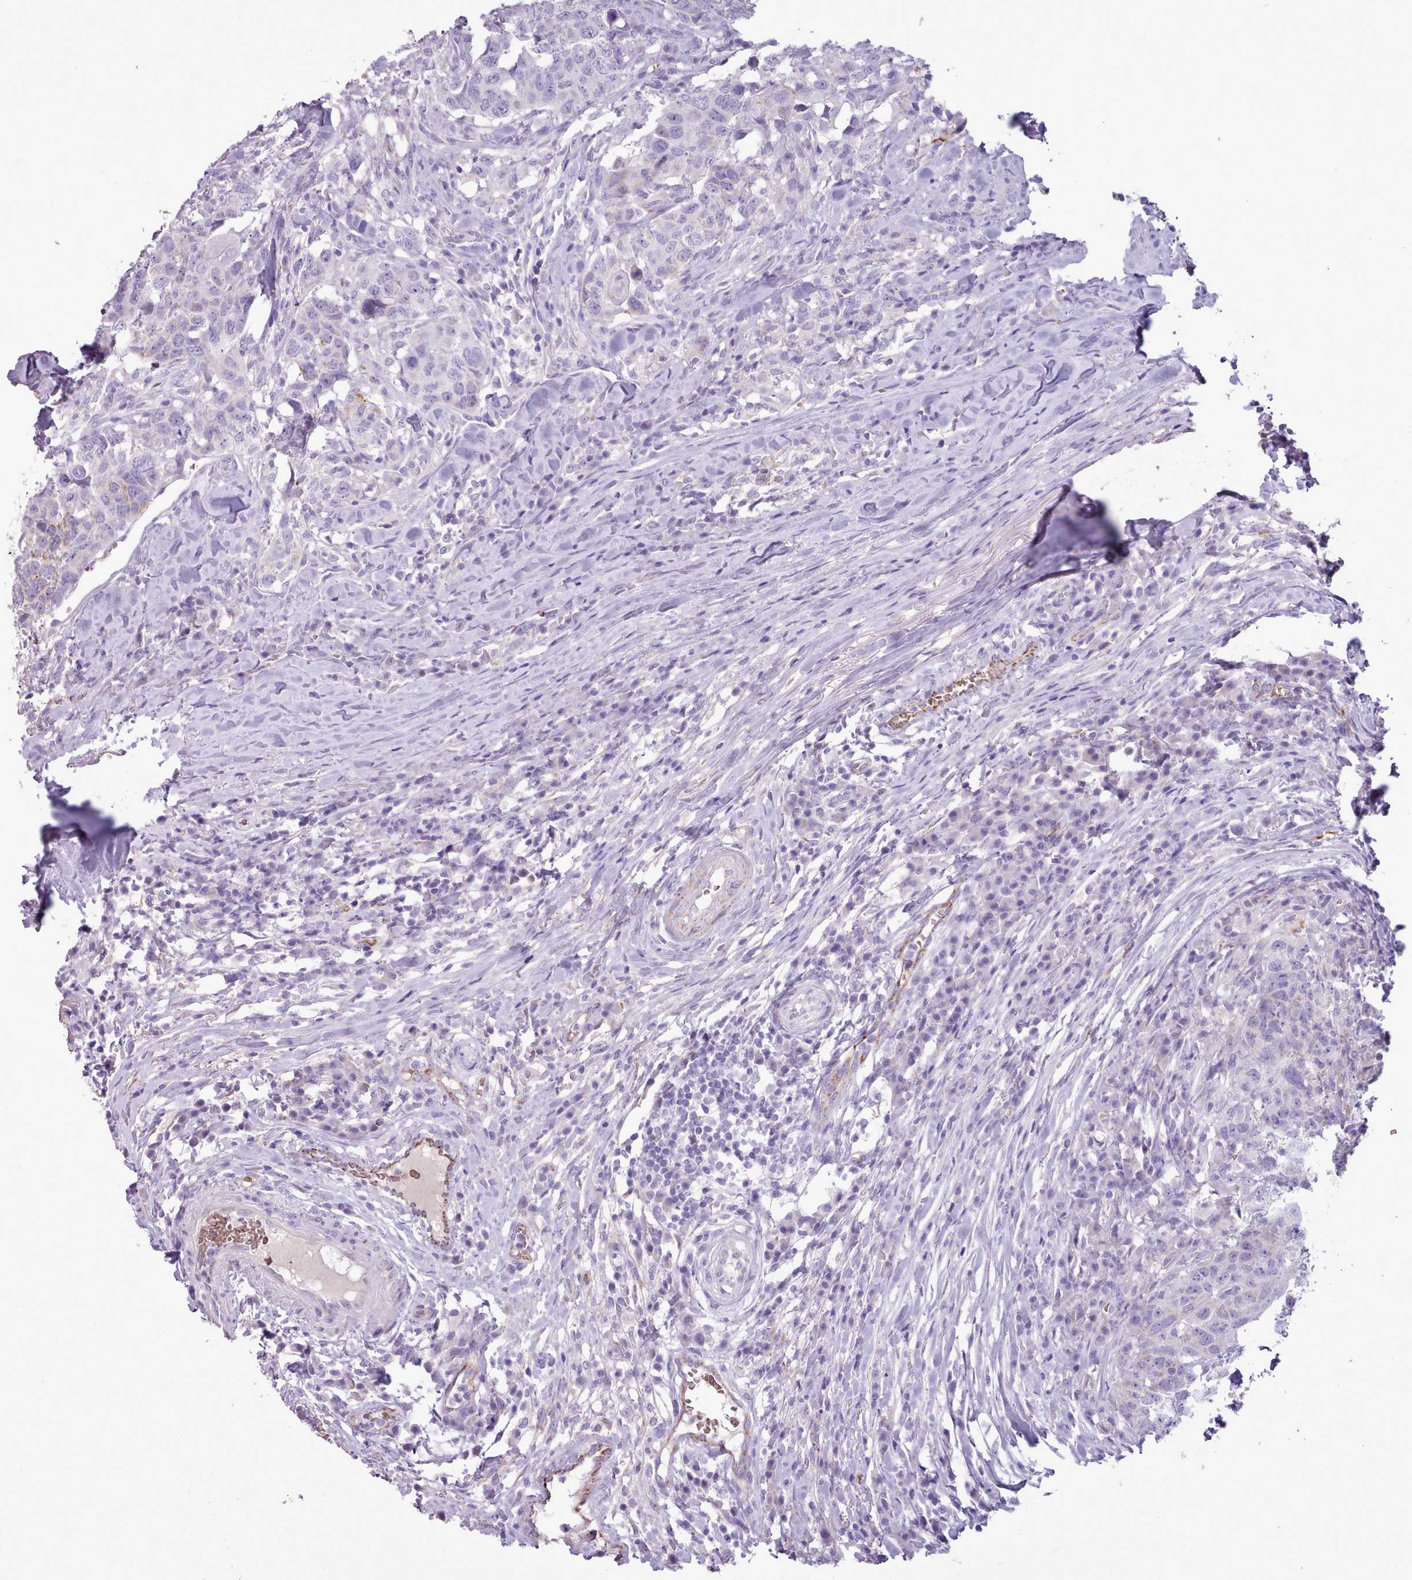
{"staining": {"intensity": "weak", "quantity": "<25%", "location": "cytoplasmic/membranous"}, "tissue": "head and neck cancer", "cell_type": "Tumor cells", "image_type": "cancer", "snomed": [{"axis": "morphology", "description": "Normal tissue, NOS"}, {"axis": "morphology", "description": "Squamous cell carcinoma, NOS"}, {"axis": "topography", "description": "Skeletal muscle"}, {"axis": "topography", "description": "Vascular tissue"}, {"axis": "topography", "description": "Peripheral nerve tissue"}, {"axis": "topography", "description": "Head-Neck"}], "caption": "Immunohistochemical staining of head and neck cancer (squamous cell carcinoma) displays no significant expression in tumor cells.", "gene": "AK4", "patient": {"sex": "male", "age": 66}}